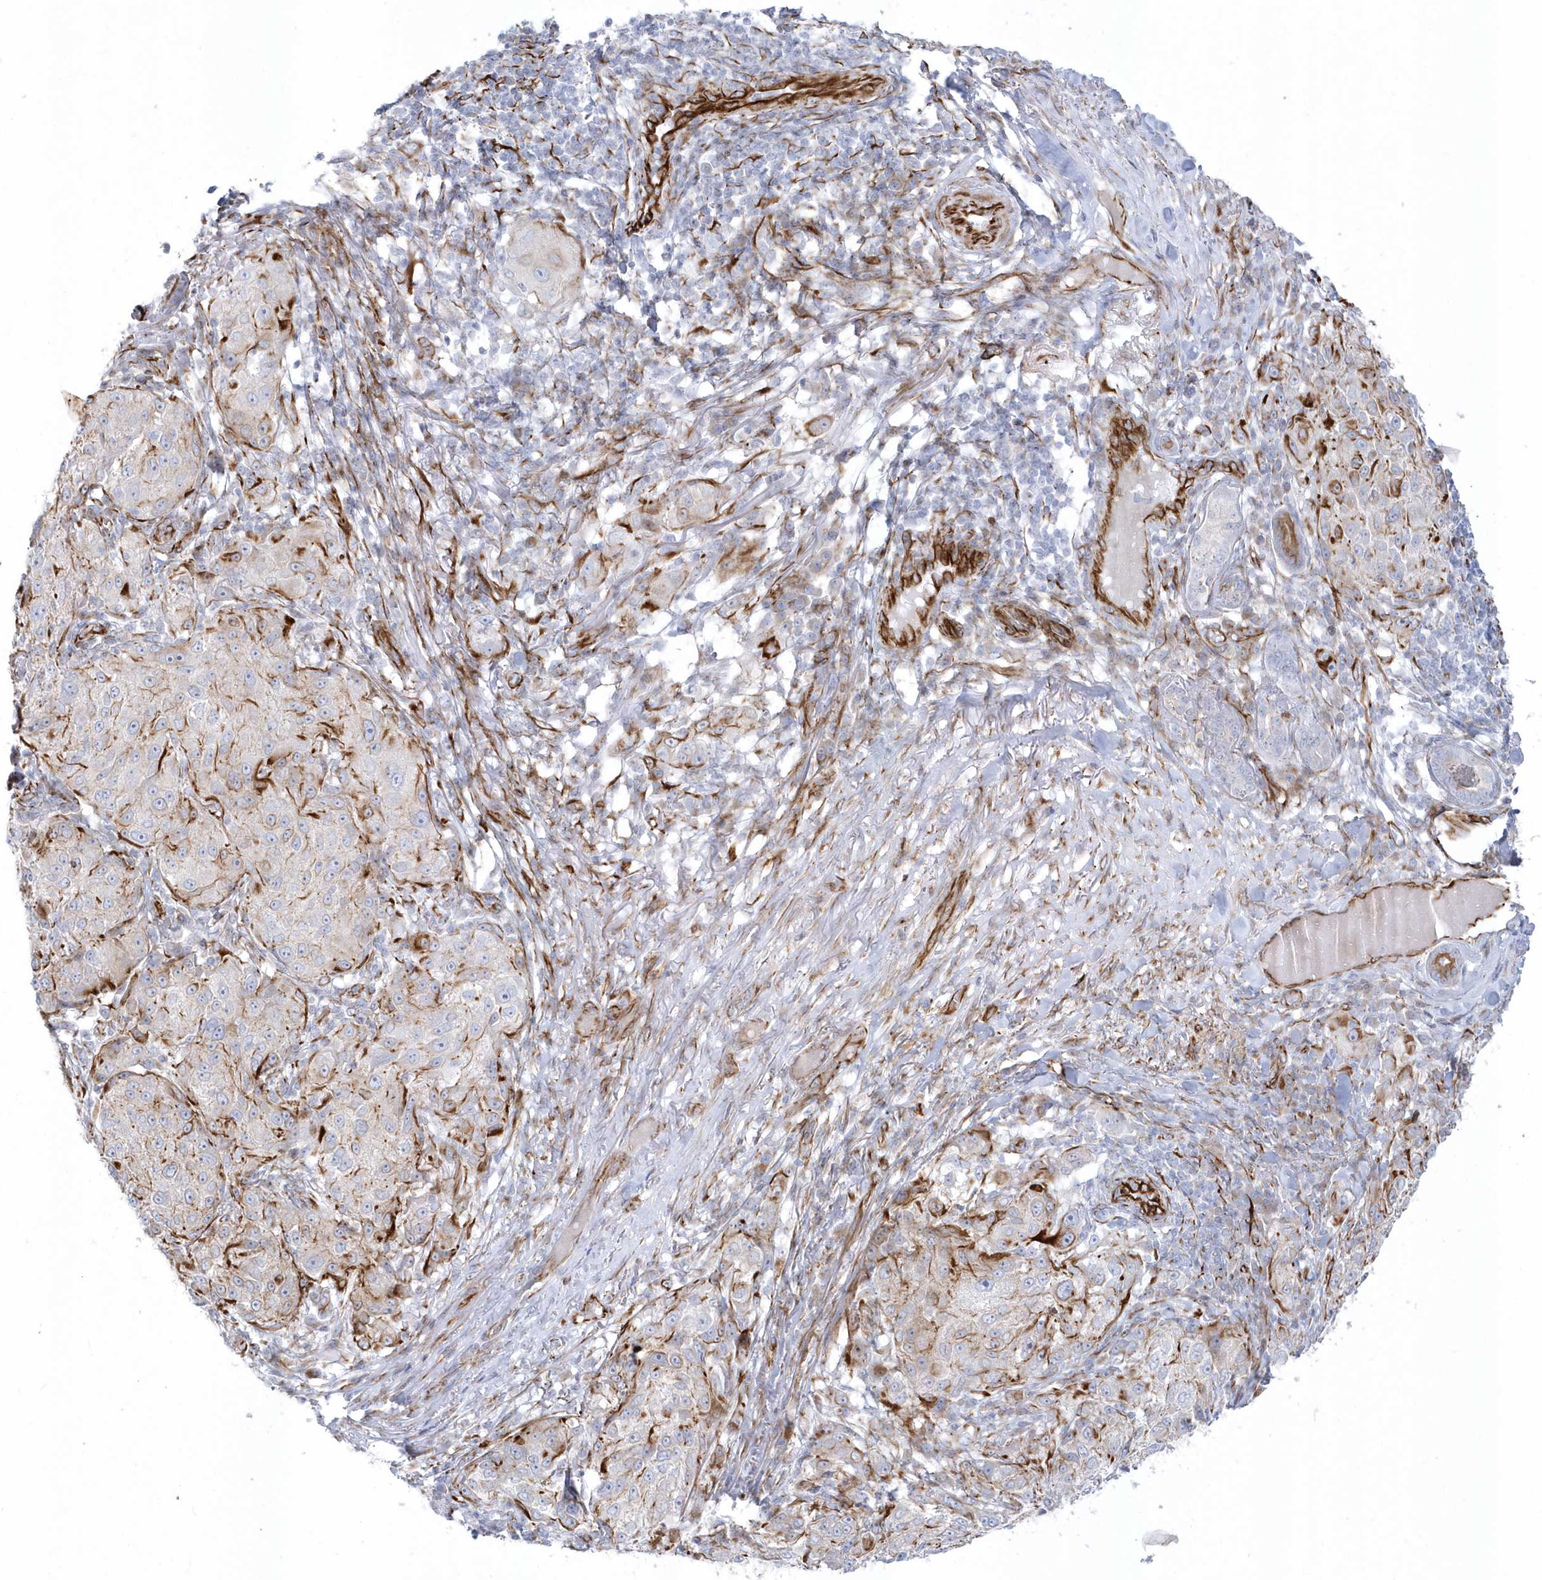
{"staining": {"intensity": "moderate", "quantity": "<25%", "location": "cytoplasmic/membranous"}, "tissue": "melanoma", "cell_type": "Tumor cells", "image_type": "cancer", "snomed": [{"axis": "morphology", "description": "Necrosis, NOS"}, {"axis": "morphology", "description": "Malignant melanoma, NOS"}, {"axis": "topography", "description": "Skin"}], "caption": "Immunohistochemical staining of melanoma reveals moderate cytoplasmic/membranous protein staining in about <25% of tumor cells.", "gene": "PPIL6", "patient": {"sex": "female", "age": 87}}